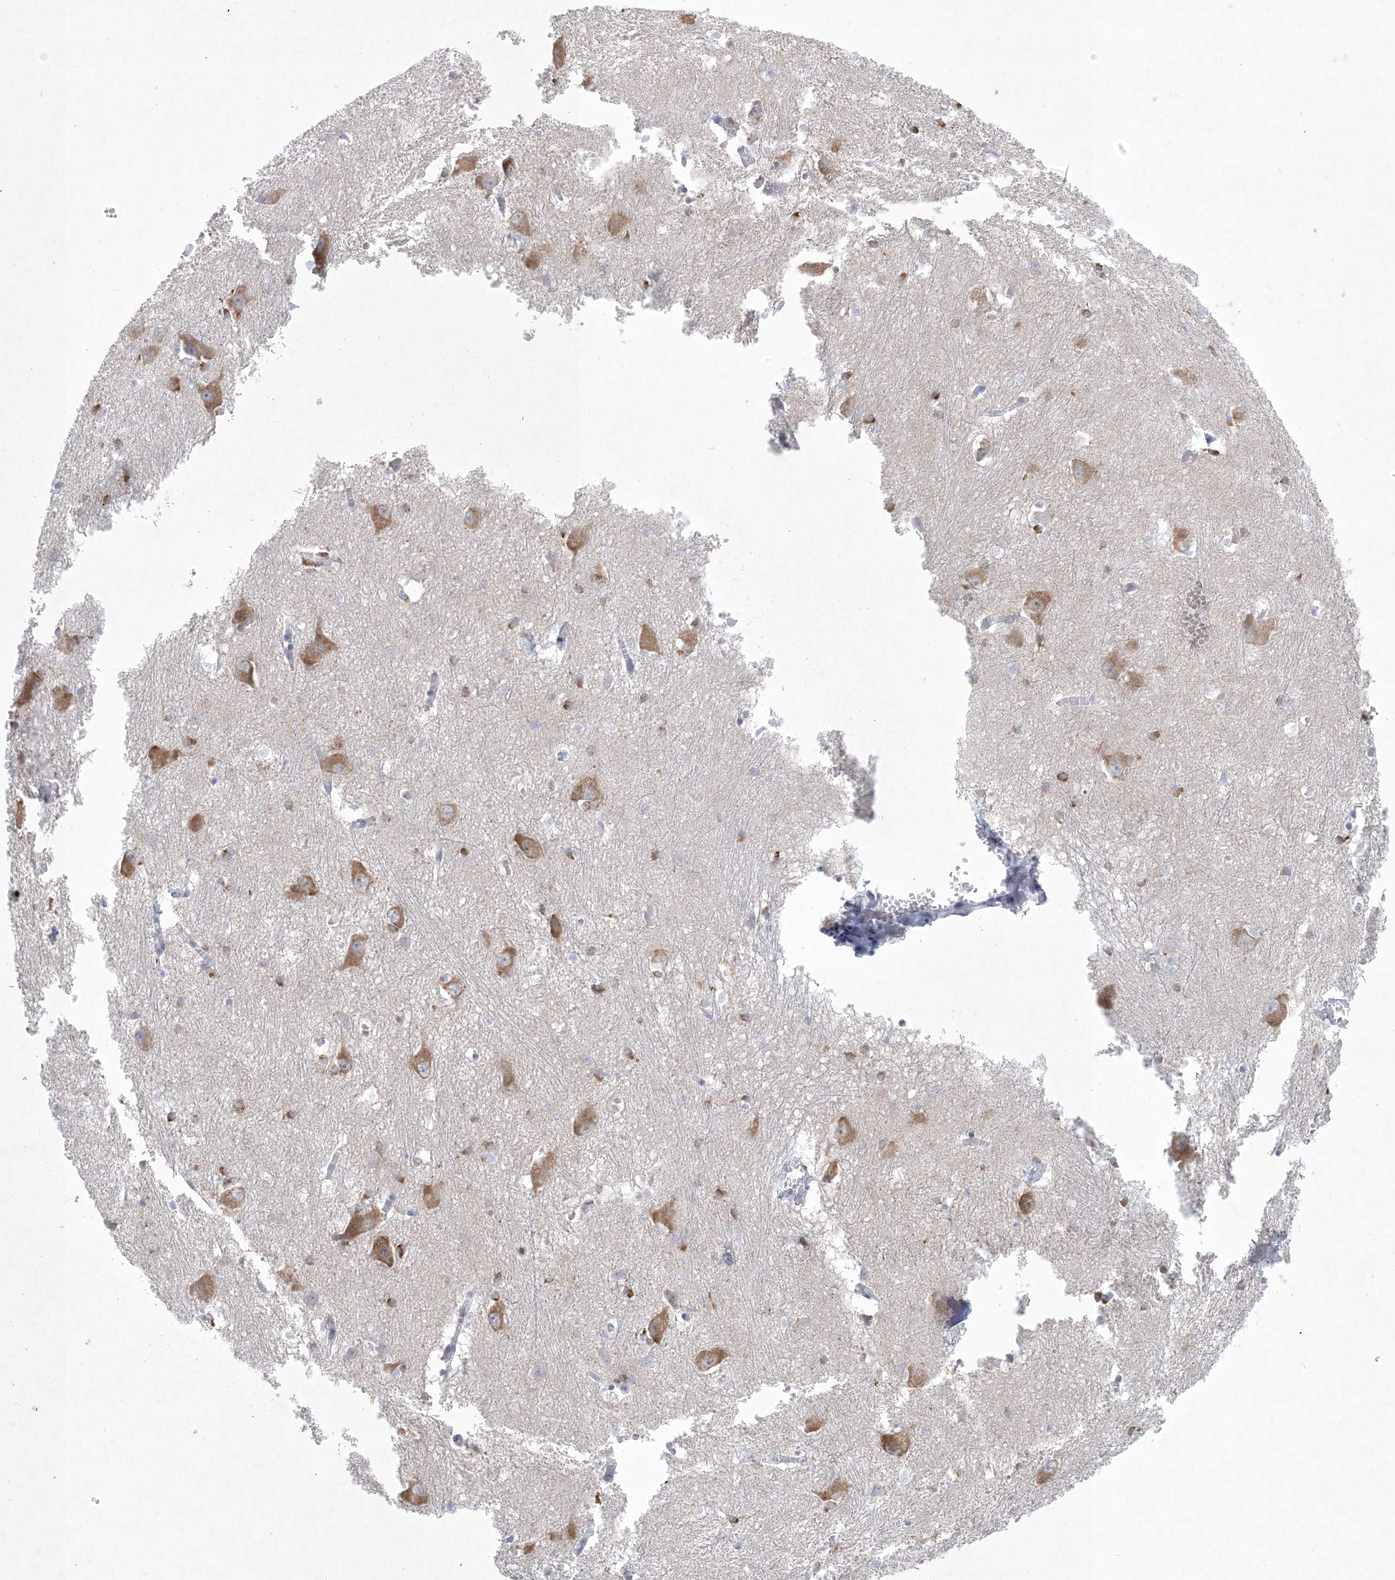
{"staining": {"intensity": "moderate", "quantity": "<25%", "location": "cytoplasmic/membranous"}, "tissue": "caudate", "cell_type": "Glial cells", "image_type": "normal", "snomed": [{"axis": "morphology", "description": "Normal tissue, NOS"}, {"axis": "topography", "description": "Lateral ventricle wall"}], "caption": "DAB (3,3'-diaminobenzidine) immunohistochemical staining of unremarkable human caudate demonstrates moderate cytoplasmic/membranous protein positivity in about <25% of glial cells. (Brightfield microscopy of DAB IHC at high magnification).", "gene": "GABRG1", "patient": {"sex": "male", "age": 37}}